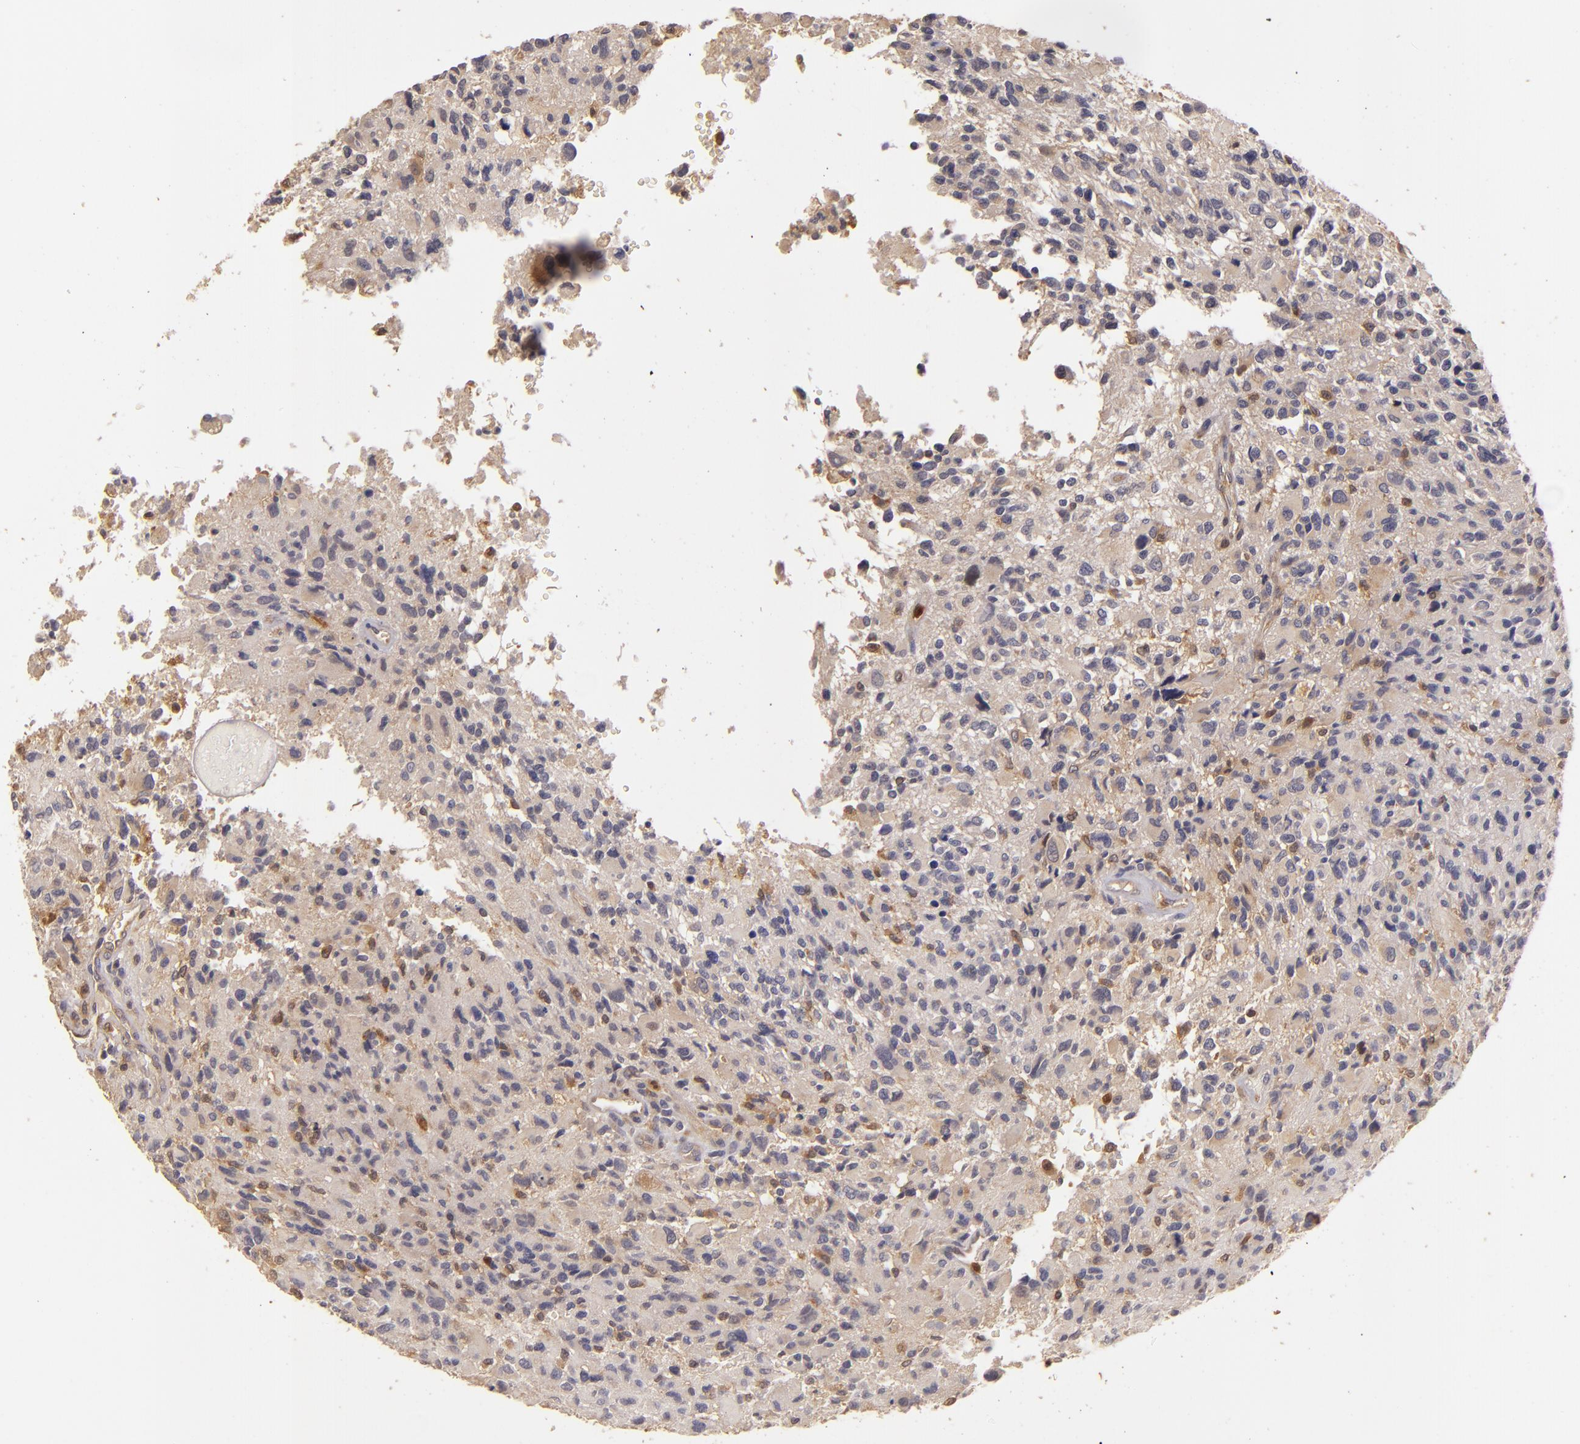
{"staining": {"intensity": "moderate", "quantity": ">75%", "location": "cytoplasmic/membranous"}, "tissue": "glioma", "cell_type": "Tumor cells", "image_type": "cancer", "snomed": [{"axis": "morphology", "description": "Glioma, malignant, High grade"}, {"axis": "topography", "description": "Brain"}], "caption": "Human malignant high-grade glioma stained for a protein (brown) shows moderate cytoplasmic/membranous positive expression in about >75% of tumor cells.", "gene": "PRKCD", "patient": {"sex": "male", "age": 69}}